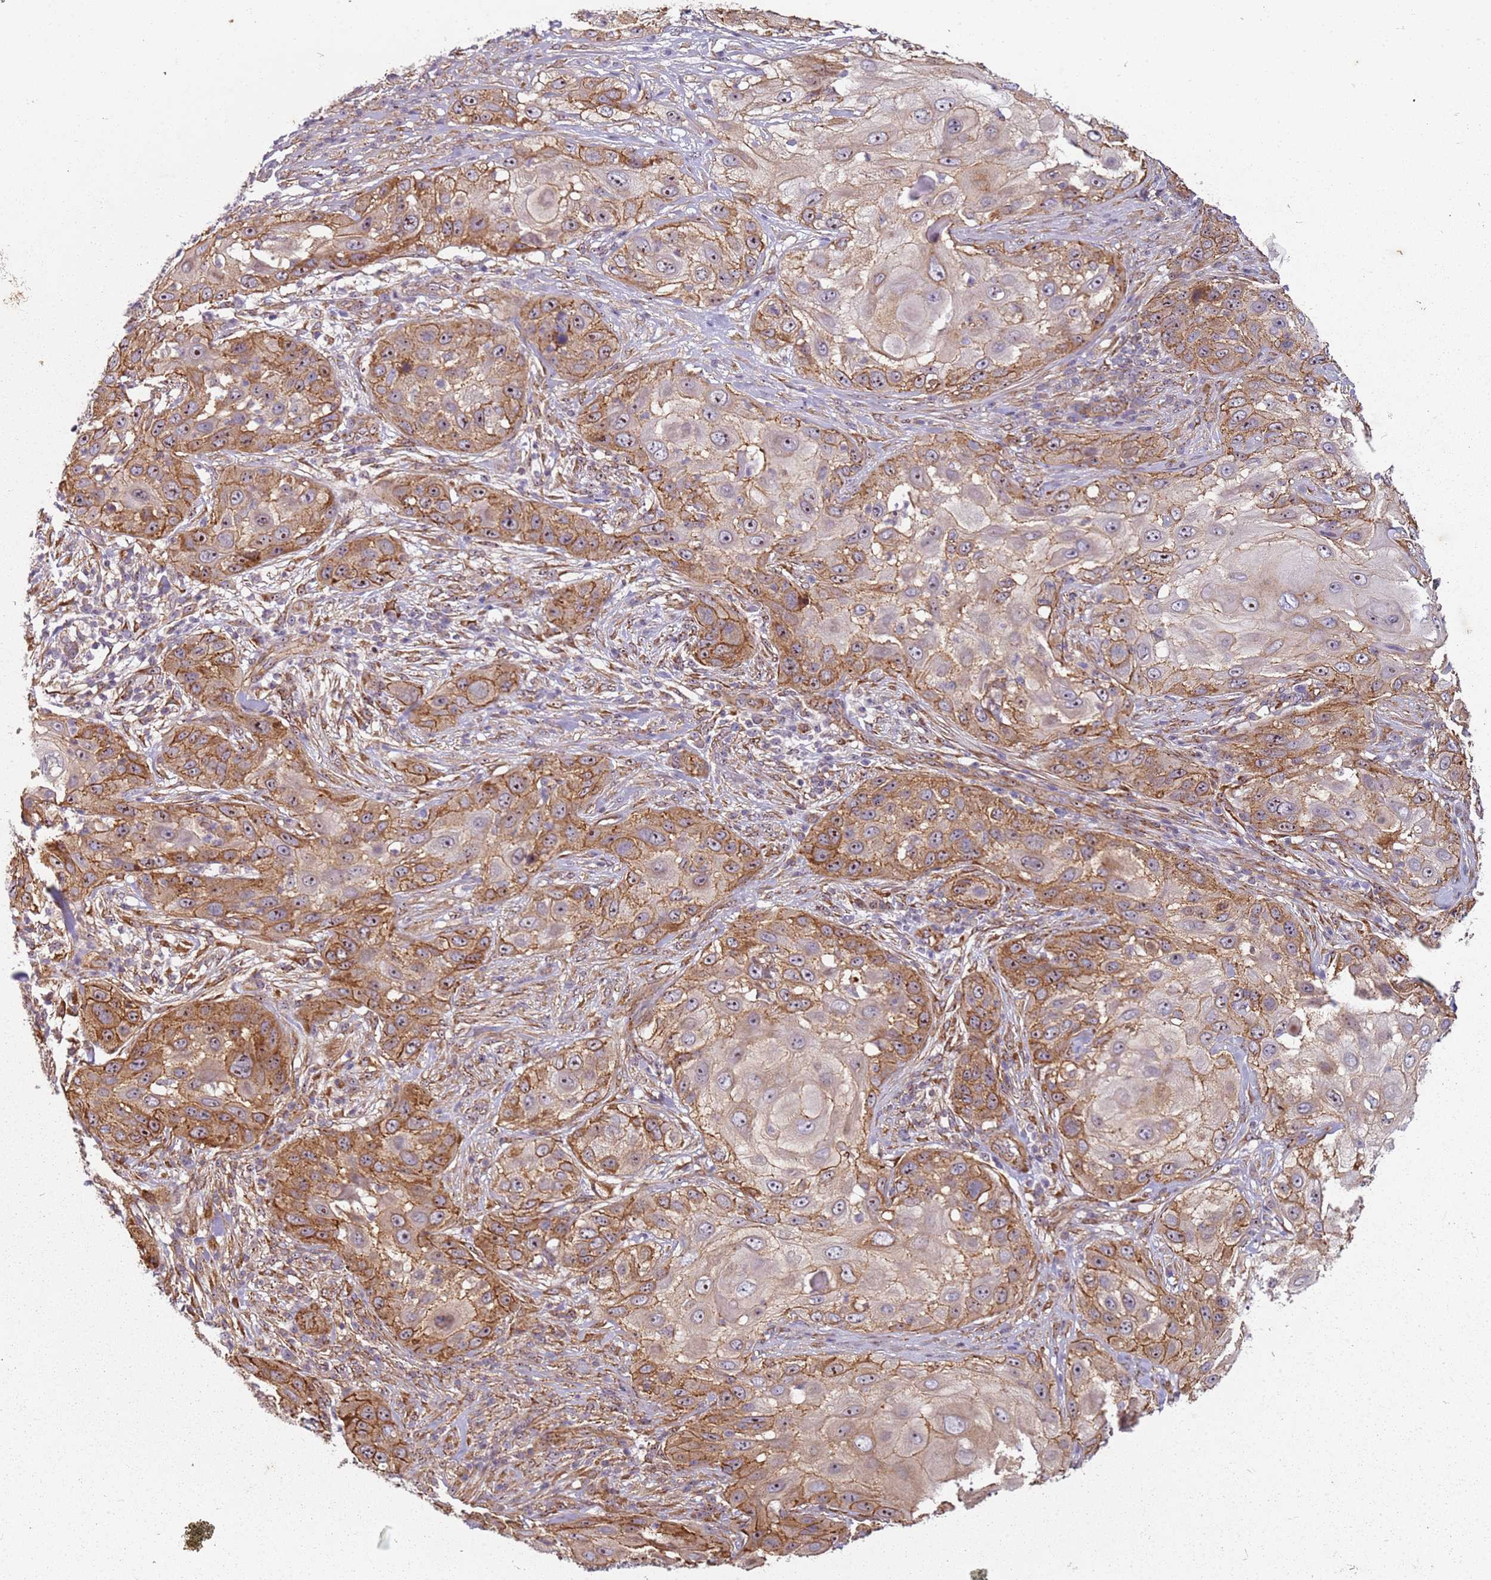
{"staining": {"intensity": "moderate", "quantity": ">75%", "location": "cytoplasmic/membranous"}, "tissue": "skin cancer", "cell_type": "Tumor cells", "image_type": "cancer", "snomed": [{"axis": "morphology", "description": "Squamous cell carcinoma, NOS"}, {"axis": "topography", "description": "Skin"}], "caption": "Protein expression analysis of skin cancer (squamous cell carcinoma) demonstrates moderate cytoplasmic/membranous staining in approximately >75% of tumor cells. The staining was performed using DAB, with brown indicating positive protein expression. Nuclei are stained blue with hematoxylin.", "gene": "C2CD4B", "patient": {"sex": "female", "age": 44}}